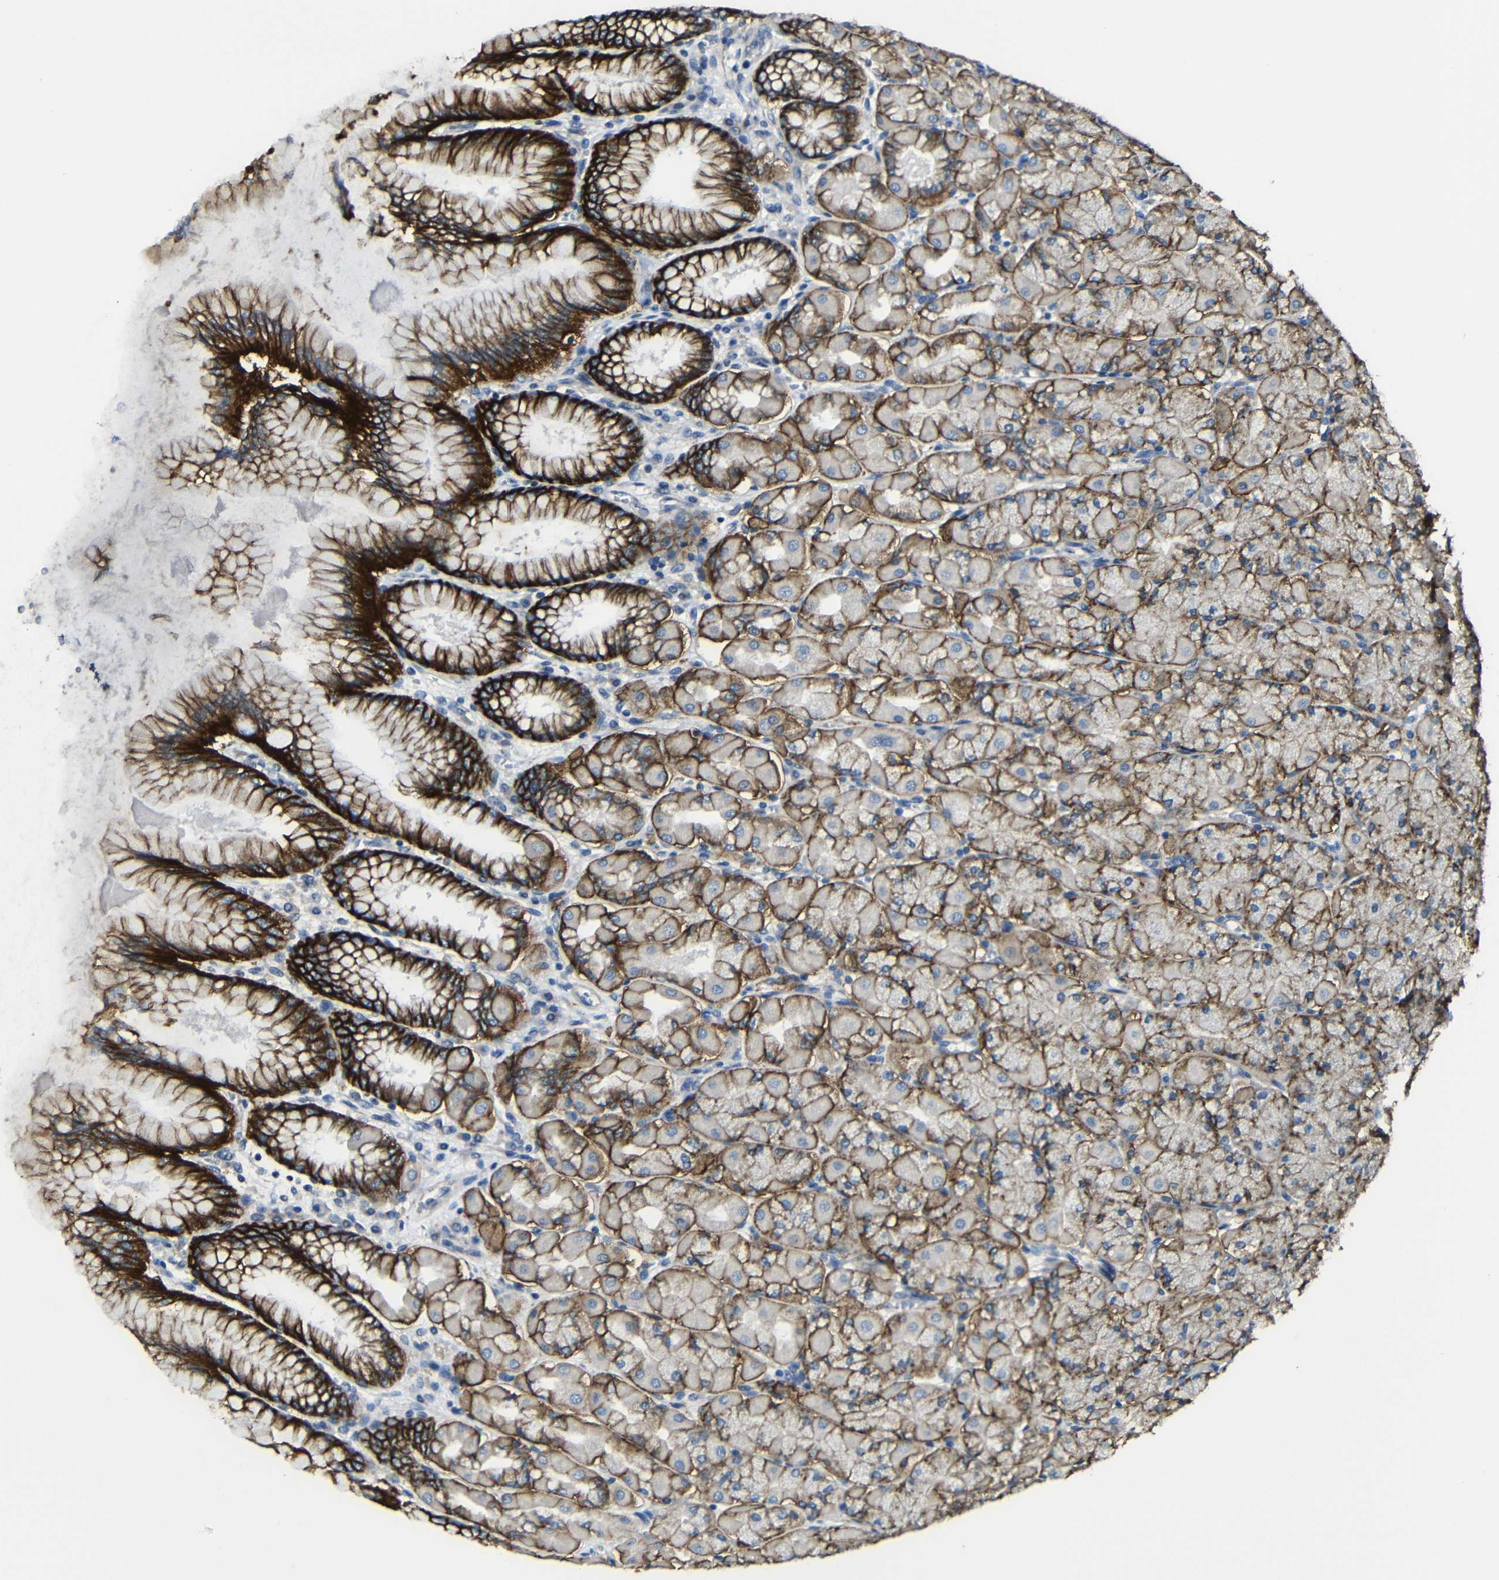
{"staining": {"intensity": "strong", "quantity": "25%-75%", "location": "cytoplasmic/membranous"}, "tissue": "stomach", "cell_type": "Glandular cells", "image_type": "normal", "snomed": [{"axis": "morphology", "description": "Normal tissue, NOS"}, {"axis": "topography", "description": "Stomach, upper"}], "caption": "Protein staining by immunohistochemistry (IHC) demonstrates strong cytoplasmic/membranous staining in approximately 25%-75% of glandular cells in normal stomach. The staining was performed using DAB to visualize the protein expression in brown, while the nuclei were stained in blue with hematoxylin (Magnification: 20x).", "gene": "ZNF90", "patient": {"sex": "female", "age": 56}}